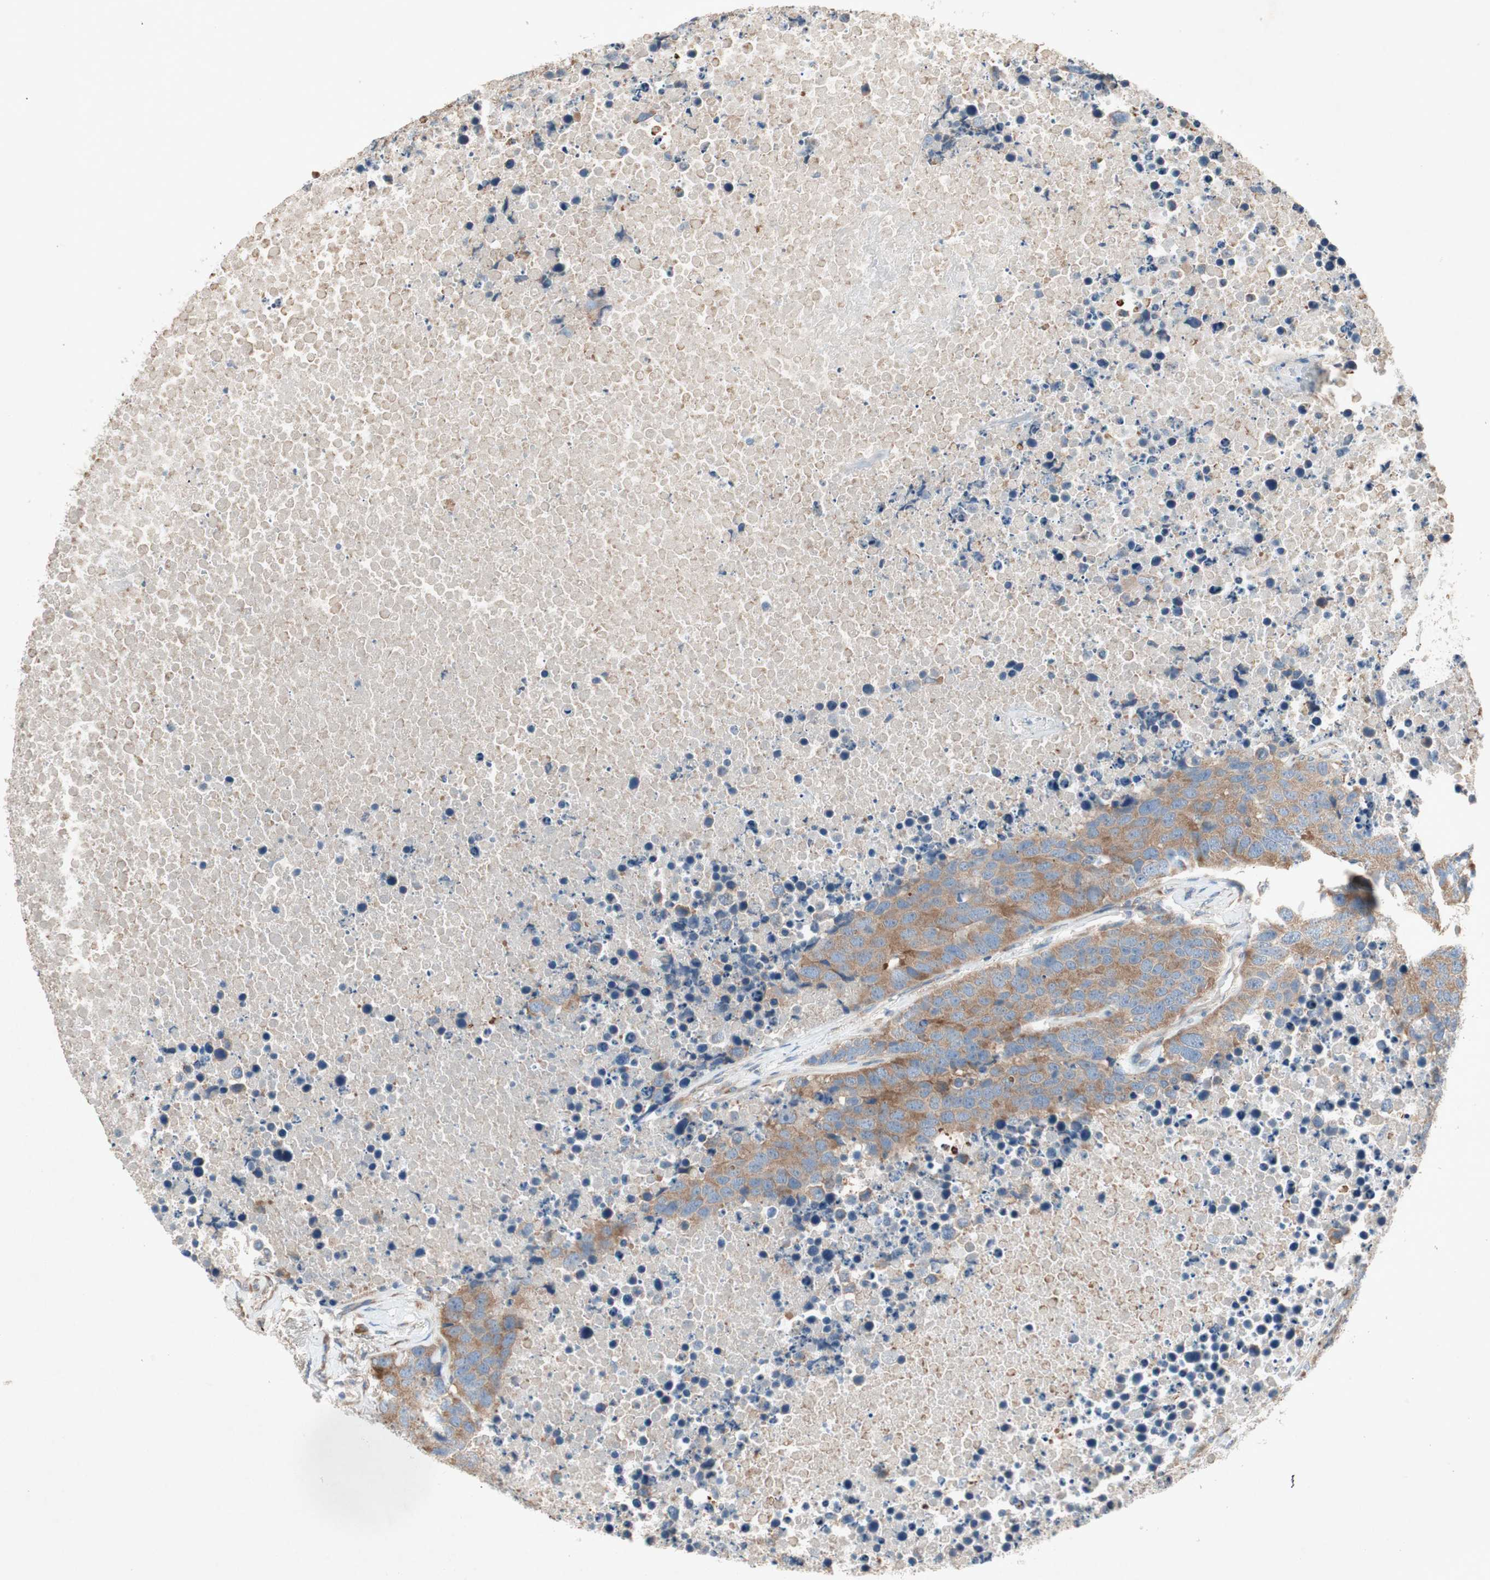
{"staining": {"intensity": "moderate", "quantity": ">75%", "location": "cytoplasmic/membranous"}, "tissue": "carcinoid", "cell_type": "Tumor cells", "image_type": "cancer", "snomed": [{"axis": "morphology", "description": "Carcinoid, malignant, NOS"}, {"axis": "topography", "description": "Lung"}], "caption": "This is an image of IHC staining of carcinoid (malignant), which shows moderate staining in the cytoplasmic/membranous of tumor cells.", "gene": "RPL23", "patient": {"sex": "male", "age": 60}}